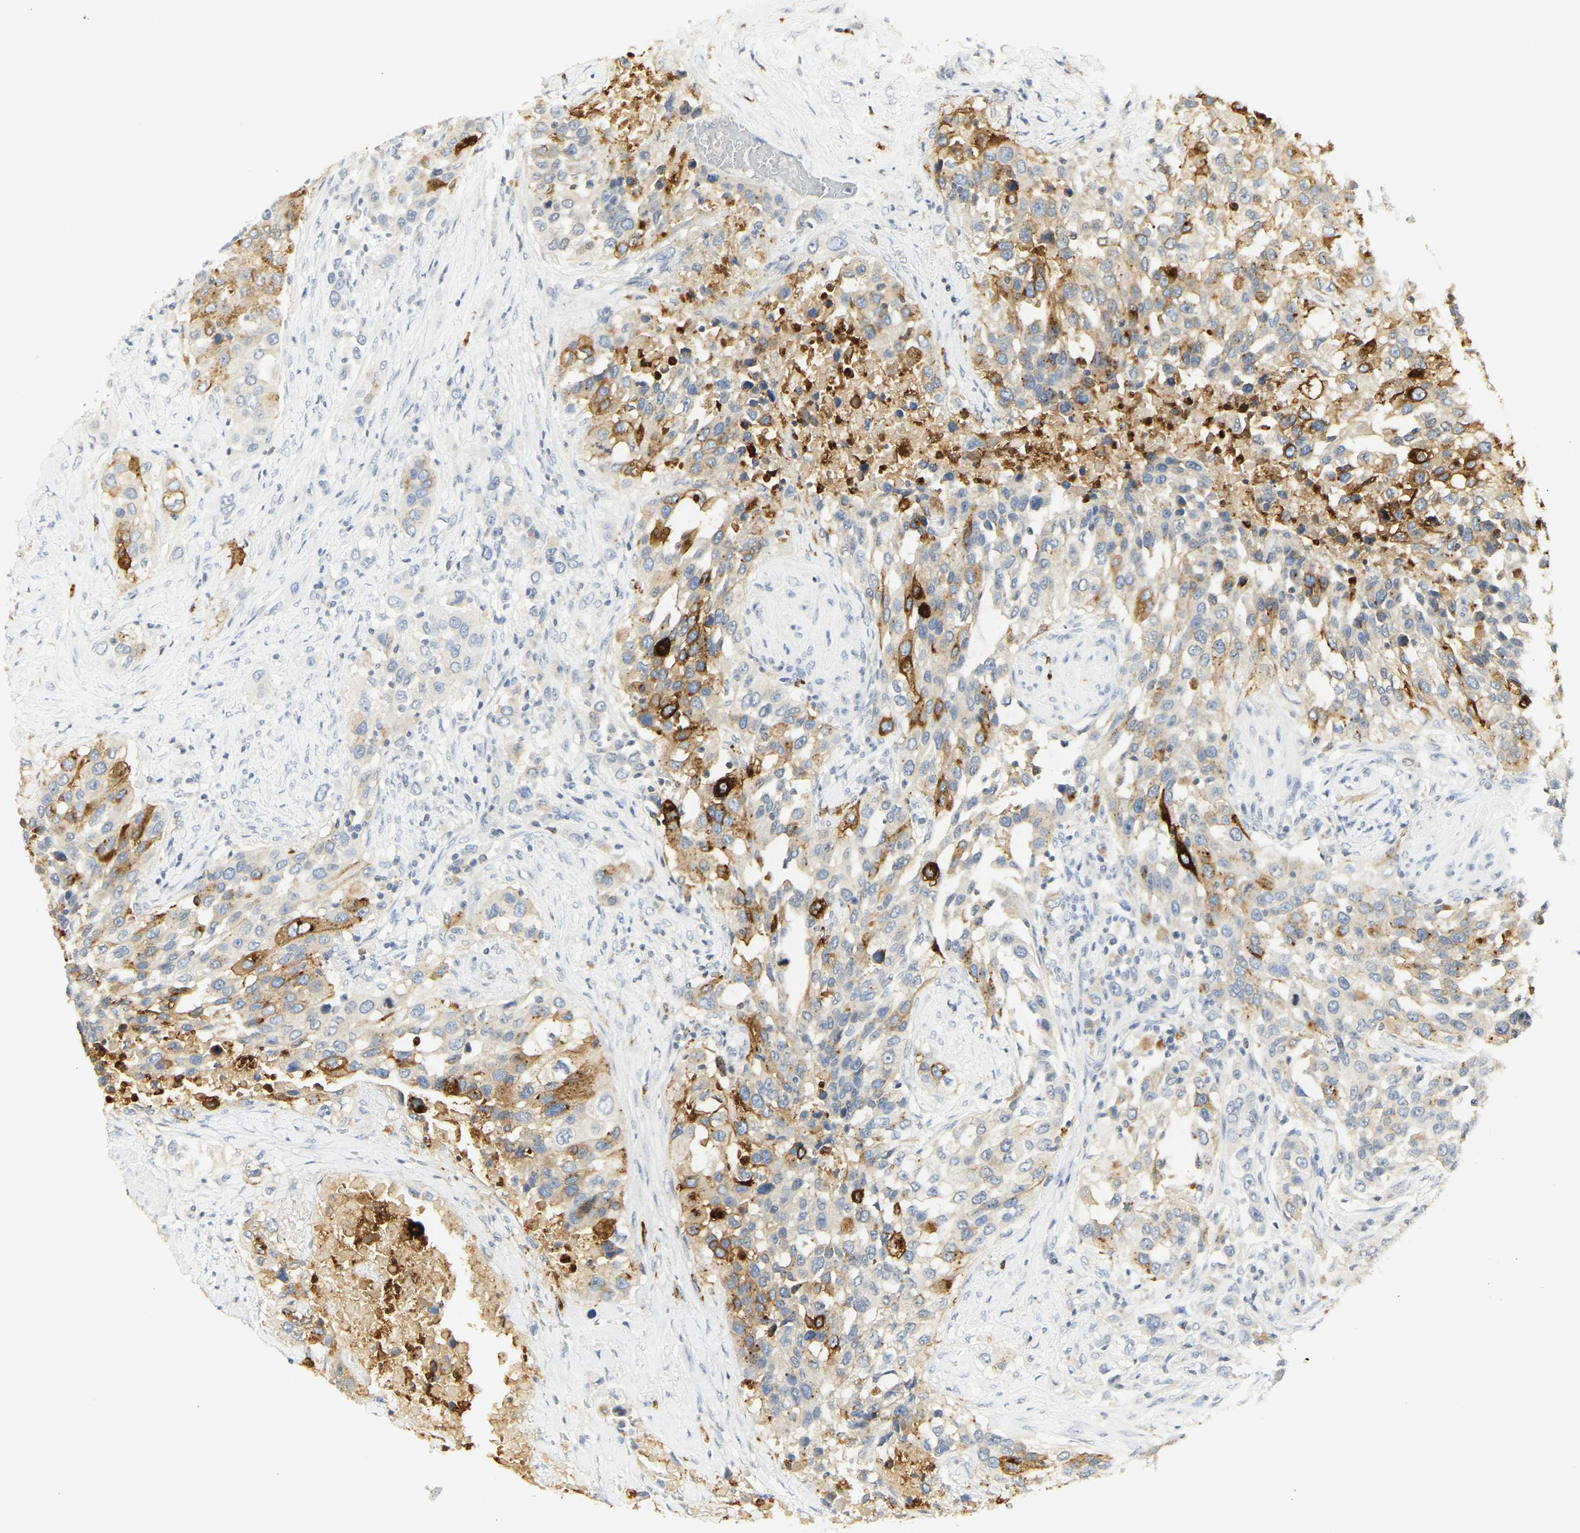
{"staining": {"intensity": "moderate", "quantity": "25%-75%", "location": "cytoplasmic/membranous"}, "tissue": "urothelial cancer", "cell_type": "Tumor cells", "image_type": "cancer", "snomed": [{"axis": "morphology", "description": "Urothelial carcinoma, High grade"}, {"axis": "topography", "description": "Urinary bladder"}], "caption": "Immunohistochemistry (DAB (3,3'-diaminobenzidine)) staining of human urothelial cancer exhibits moderate cytoplasmic/membranous protein expression in approximately 25%-75% of tumor cells.", "gene": "CEACAM5", "patient": {"sex": "female", "age": 80}}